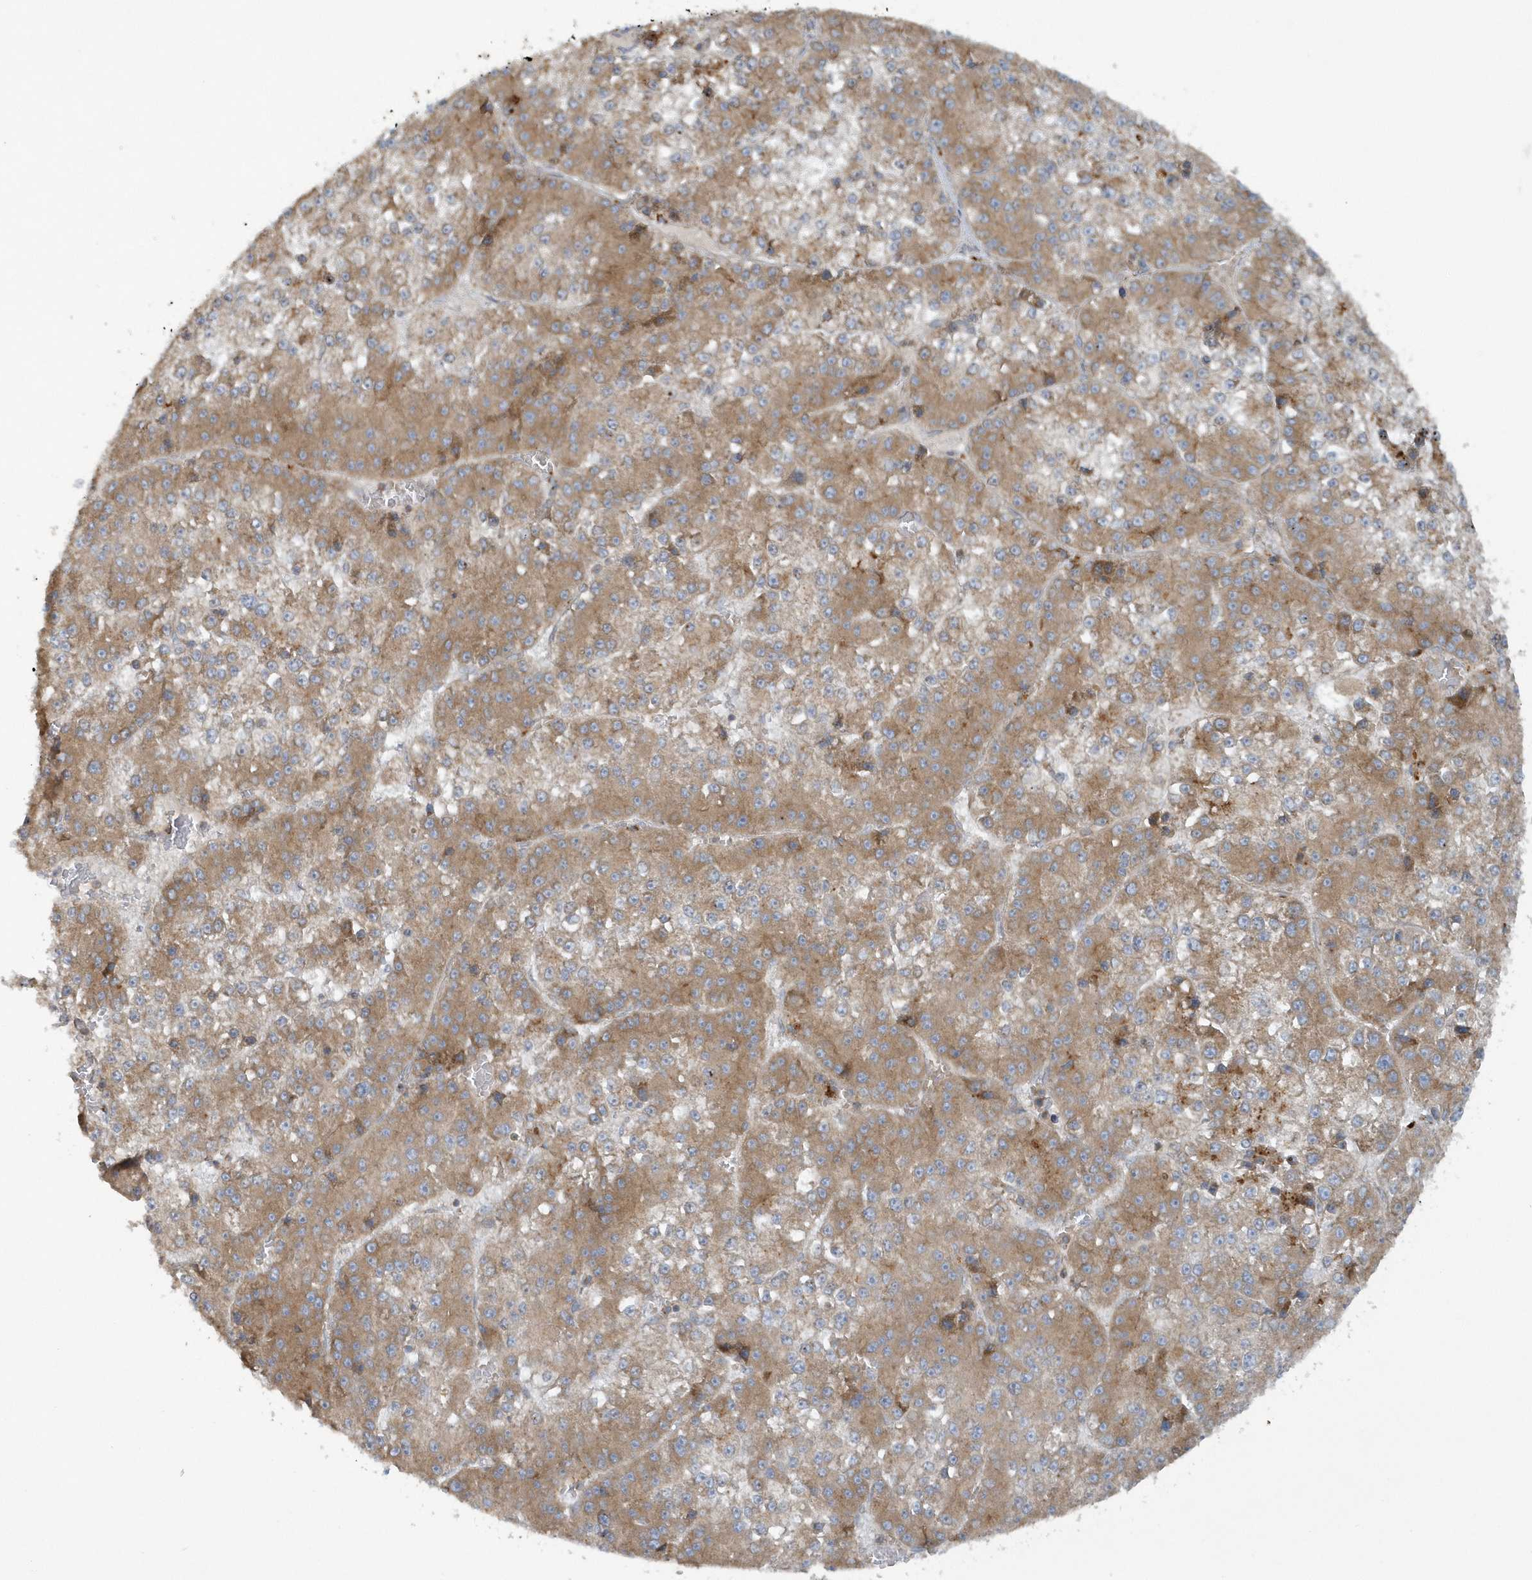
{"staining": {"intensity": "moderate", "quantity": ">75%", "location": "cytoplasmic/membranous"}, "tissue": "liver cancer", "cell_type": "Tumor cells", "image_type": "cancer", "snomed": [{"axis": "morphology", "description": "Carcinoma, Hepatocellular, NOS"}, {"axis": "topography", "description": "Liver"}], "caption": "A brown stain shows moderate cytoplasmic/membranous positivity of a protein in hepatocellular carcinoma (liver) tumor cells.", "gene": "CNOT10", "patient": {"sex": "female", "age": 73}}